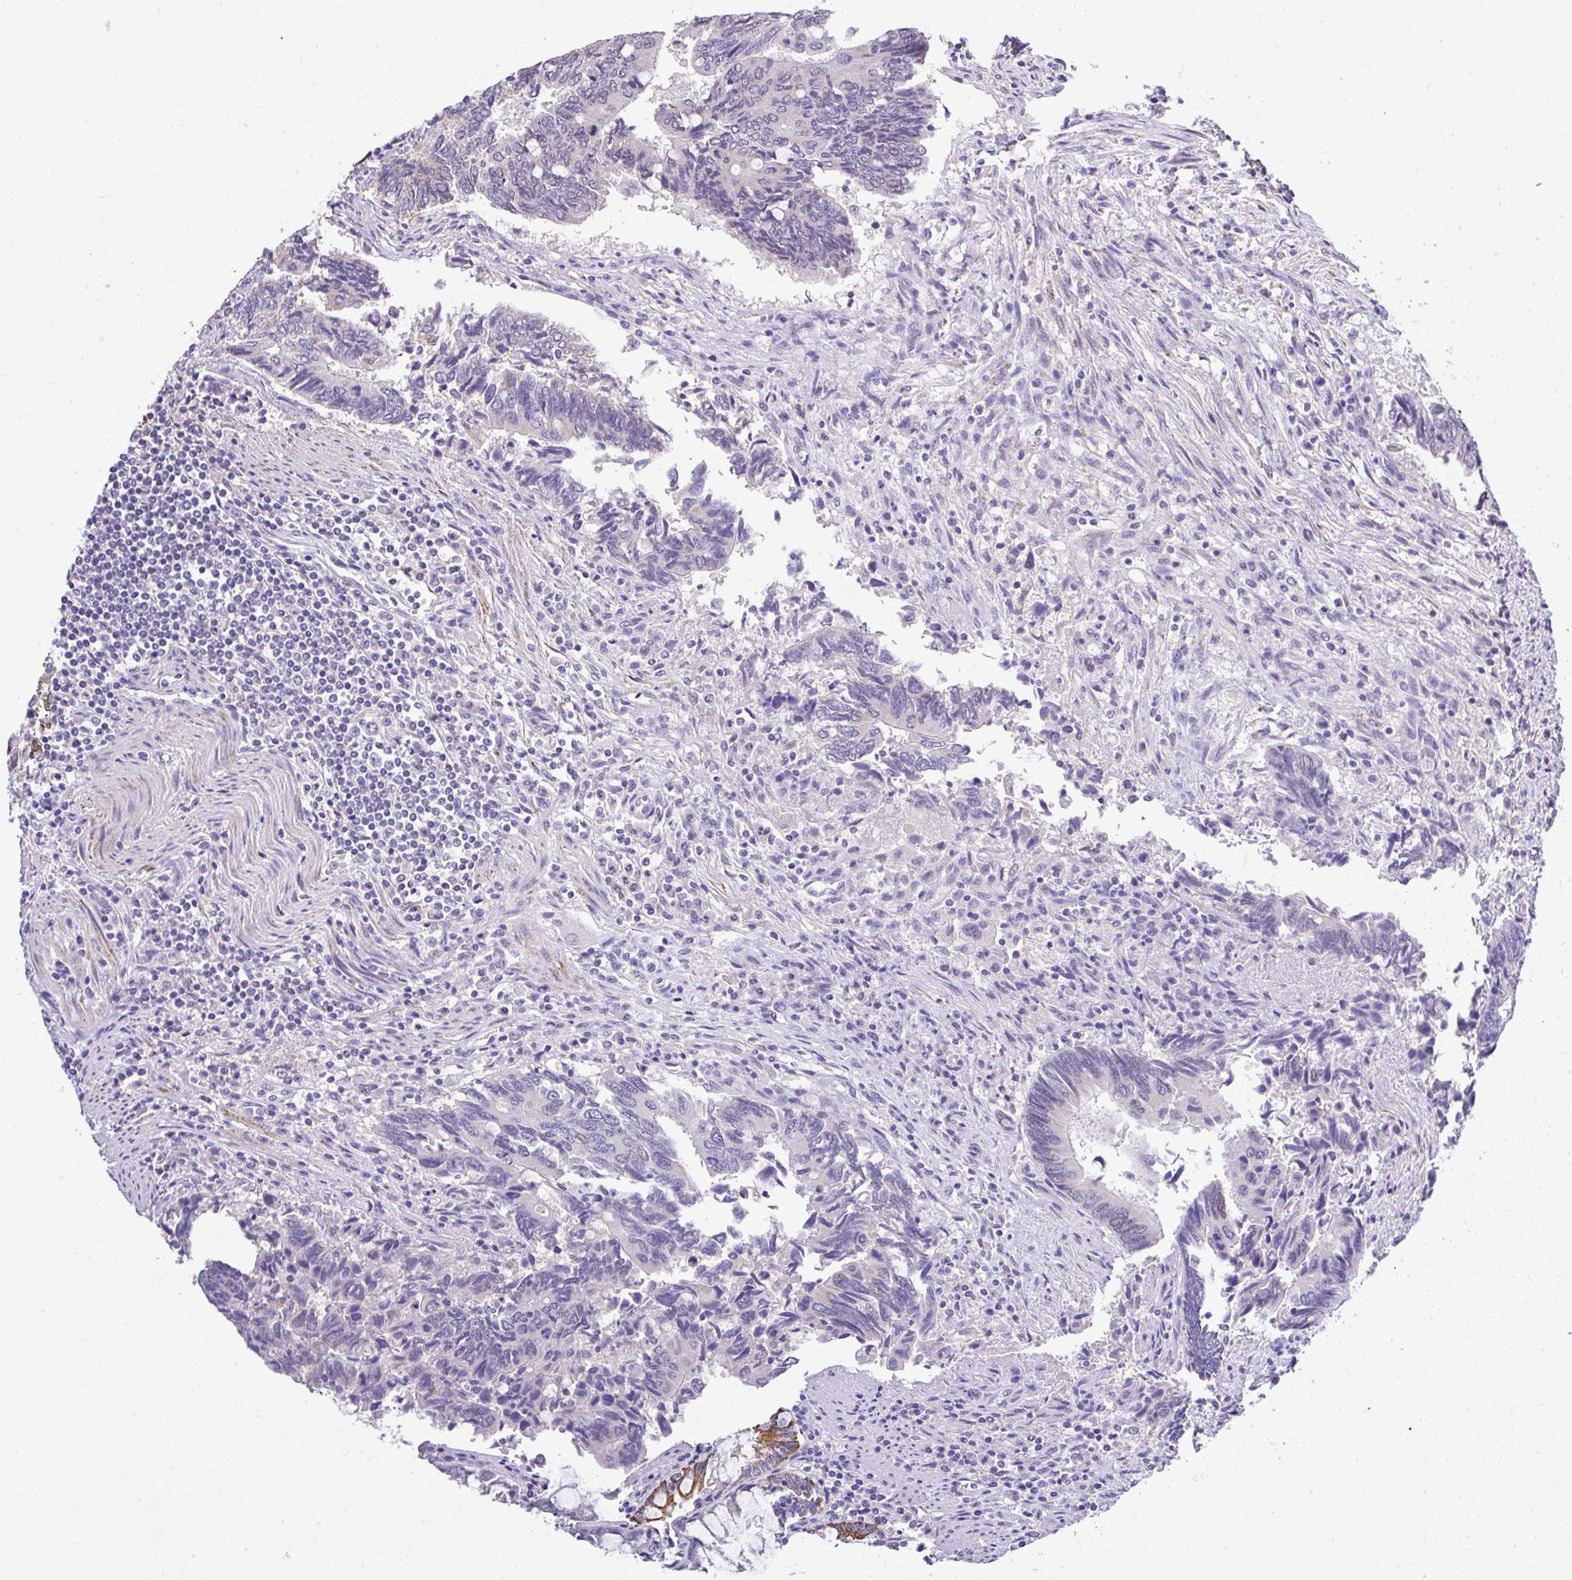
{"staining": {"intensity": "negative", "quantity": "none", "location": "none"}, "tissue": "colorectal cancer", "cell_type": "Tumor cells", "image_type": "cancer", "snomed": [{"axis": "morphology", "description": "Adenocarcinoma, NOS"}, {"axis": "topography", "description": "Colon"}], "caption": "The image displays no staining of tumor cells in colorectal cancer. (DAB immunohistochemistry visualized using brightfield microscopy, high magnification).", "gene": "CTU1", "patient": {"sex": "male", "age": 87}}